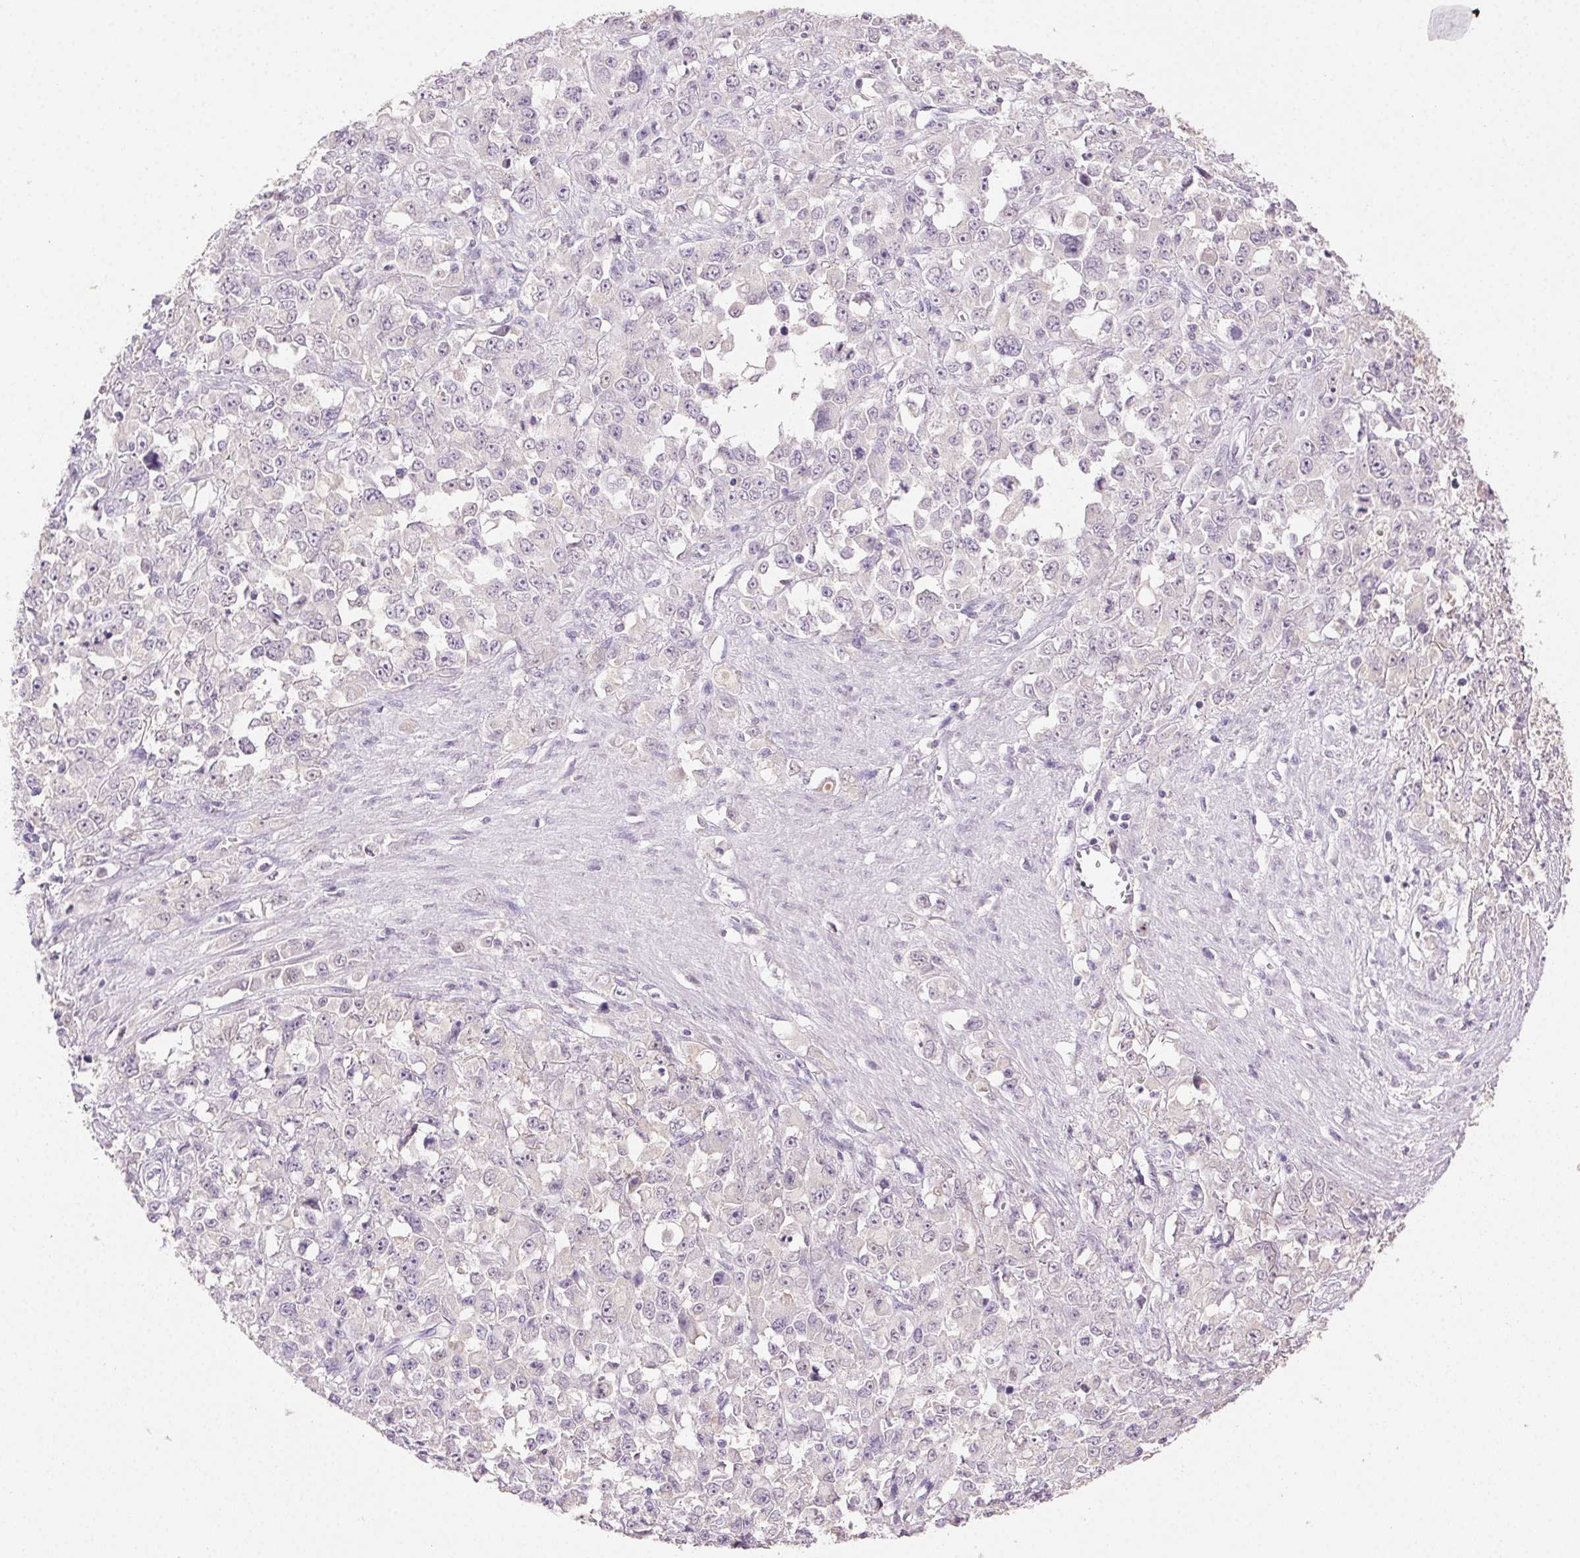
{"staining": {"intensity": "negative", "quantity": "none", "location": "none"}, "tissue": "stomach cancer", "cell_type": "Tumor cells", "image_type": "cancer", "snomed": [{"axis": "morphology", "description": "Adenocarcinoma, NOS"}, {"axis": "topography", "description": "Stomach"}], "caption": "Protein analysis of adenocarcinoma (stomach) shows no significant staining in tumor cells.", "gene": "CLDN10", "patient": {"sex": "female", "age": 76}}